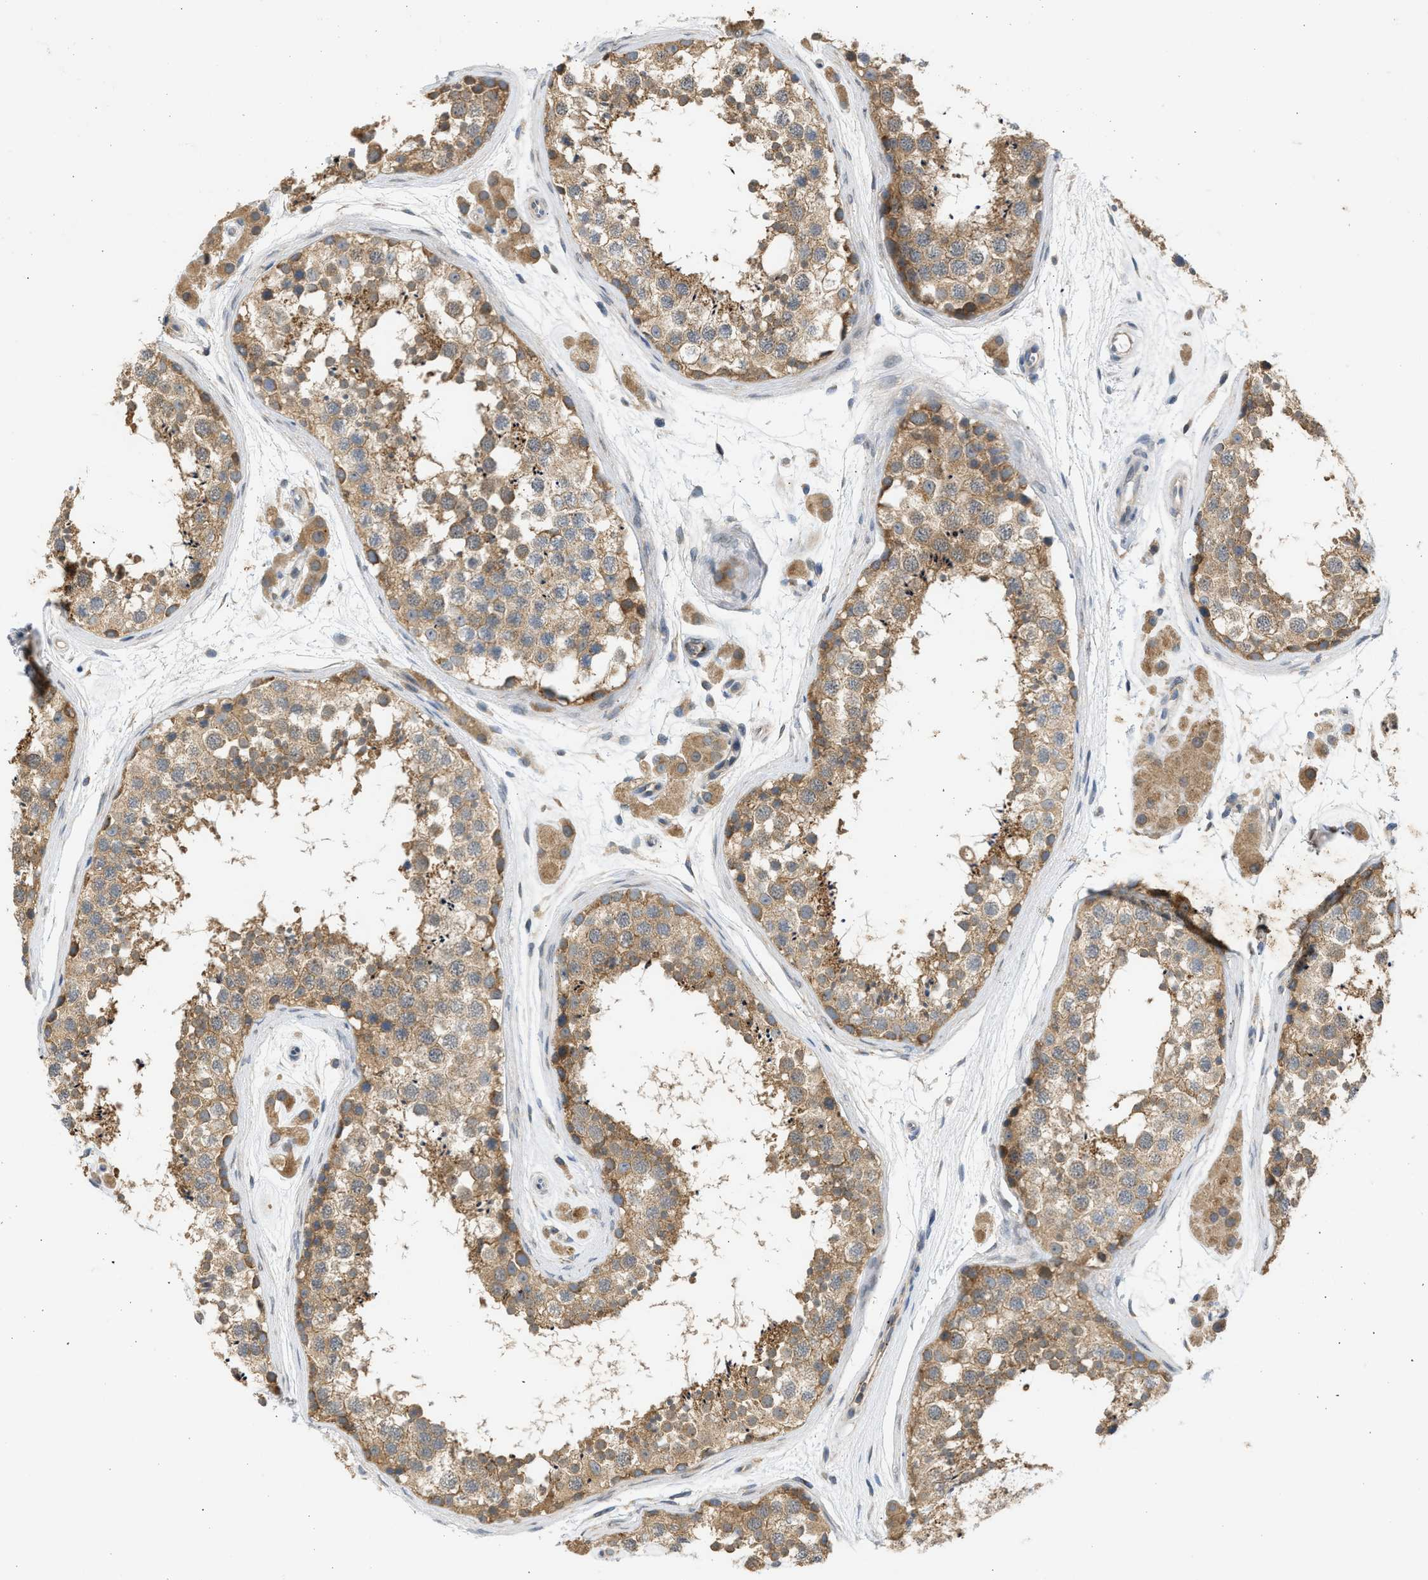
{"staining": {"intensity": "moderate", "quantity": ">75%", "location": "cytoplasmic/membranous"}, "tissue": "testis", "cell_type": "Cells in seminiferous ducts", "image_type": "normal", "snomed": [{"axis": "morphology", "description": "Normal tissue, NOS"}, {"axis": "topography", "description": "Testis"}], "caption": "High-magnification brightfield microscopy of normal testis stained with DAB (brown) and counterstained with hematoxylin (blue). cells in seminiferous ducts exhibit moderate cytoplasmic/membranous staining is present in about>75% of cells.", "gene": "CYP1A1", "patient": {"sex": "male", "age": 56}}